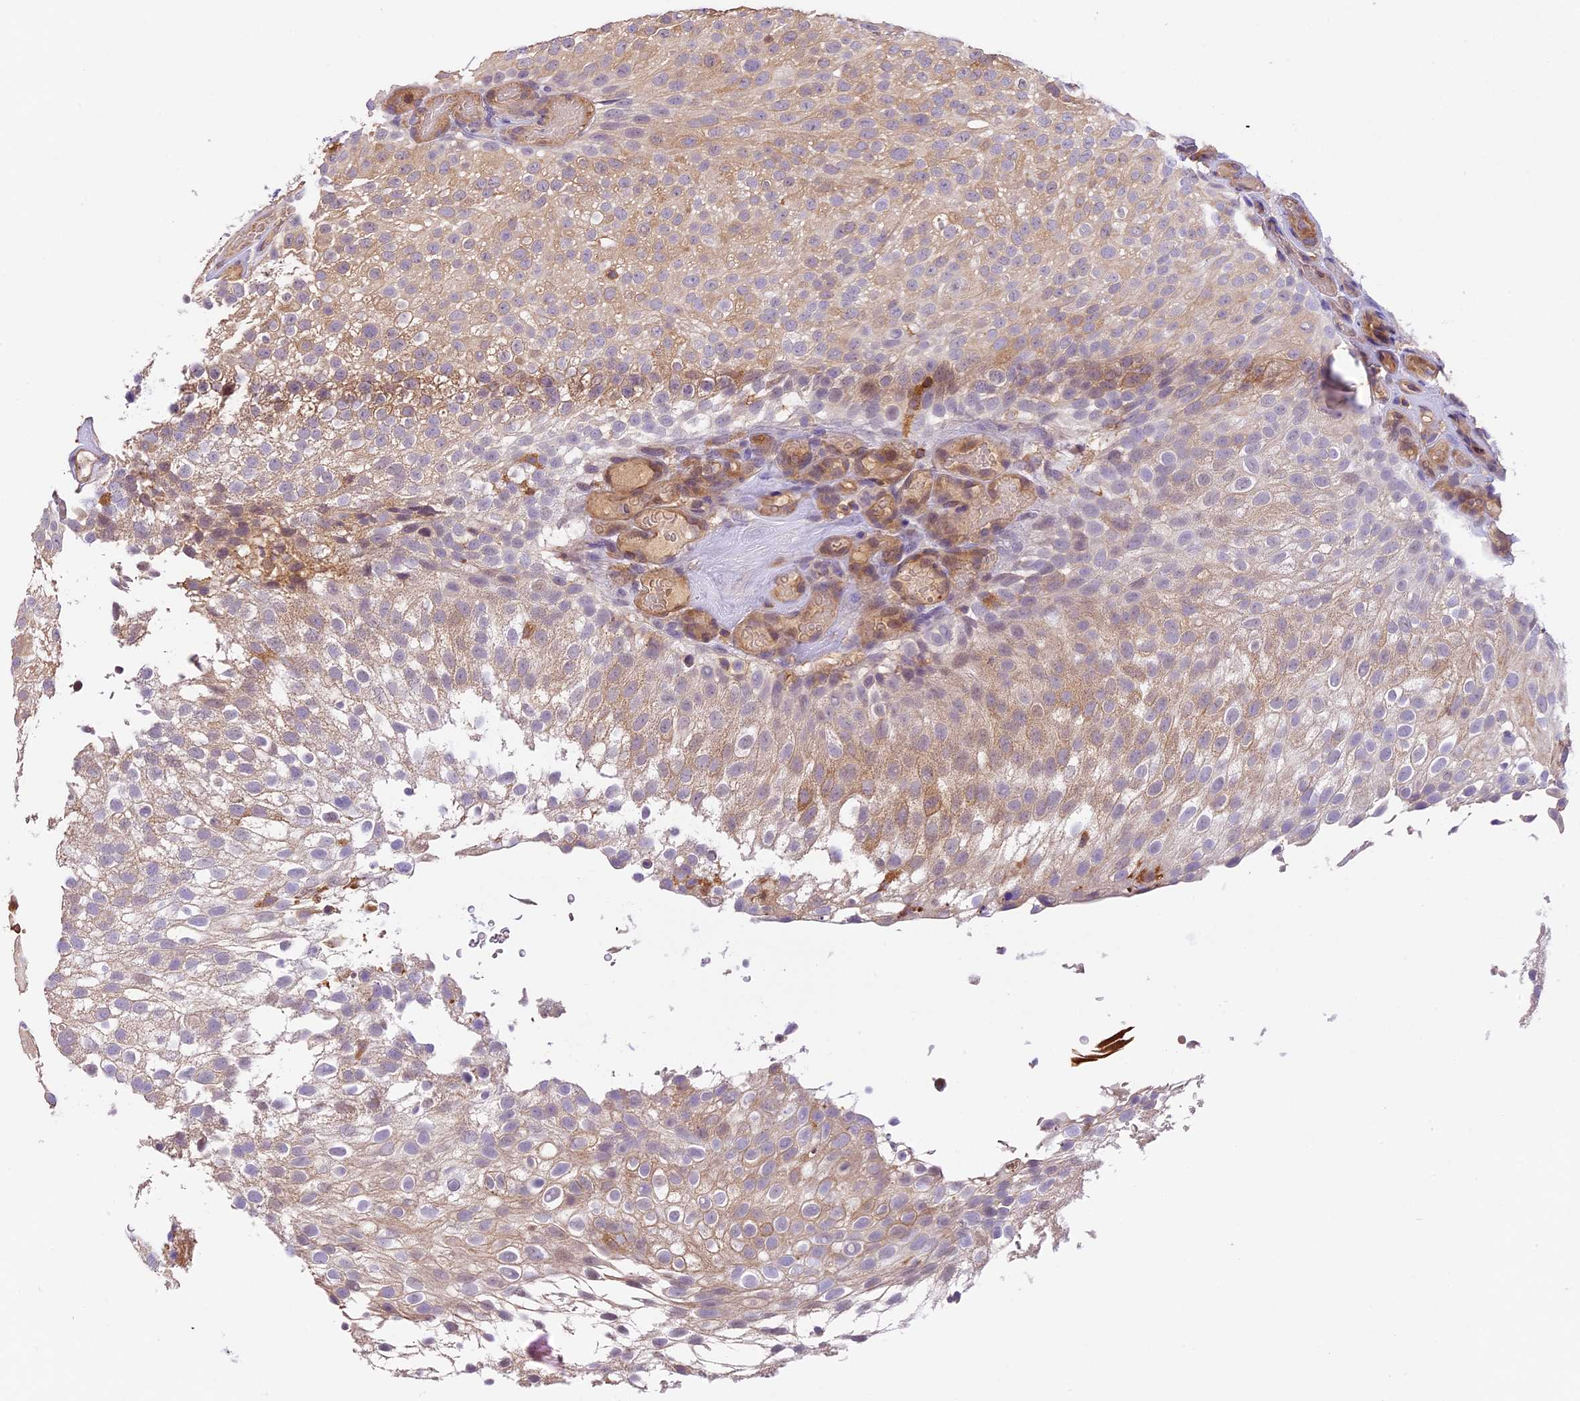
{"staining": {"intensity": "moderate", "quantity": ">75%", "location": "cytoplasmic/membranous"}, "tissue": "urothelial cancer", "cell_type": "Tumor cells", "image_type": "cancer", "snomed": [{"axis": "morphology", "description": "Urothelial carcinoma, Low grade"}, {"axis": "topography", "description": "Urinary bladder"}], "caption": "Protein positivity by immunohistochemistry (IHC) demonstrates moderate cytoplasmic/membranous staining in approximately >75% of tumor cells in low-grade urothelial carcinoma. (Brightfield microscopy of DAB IHC at high magnification).", "gene": "TBC1D1", "patient": {"sex": "male", "age": 78}}